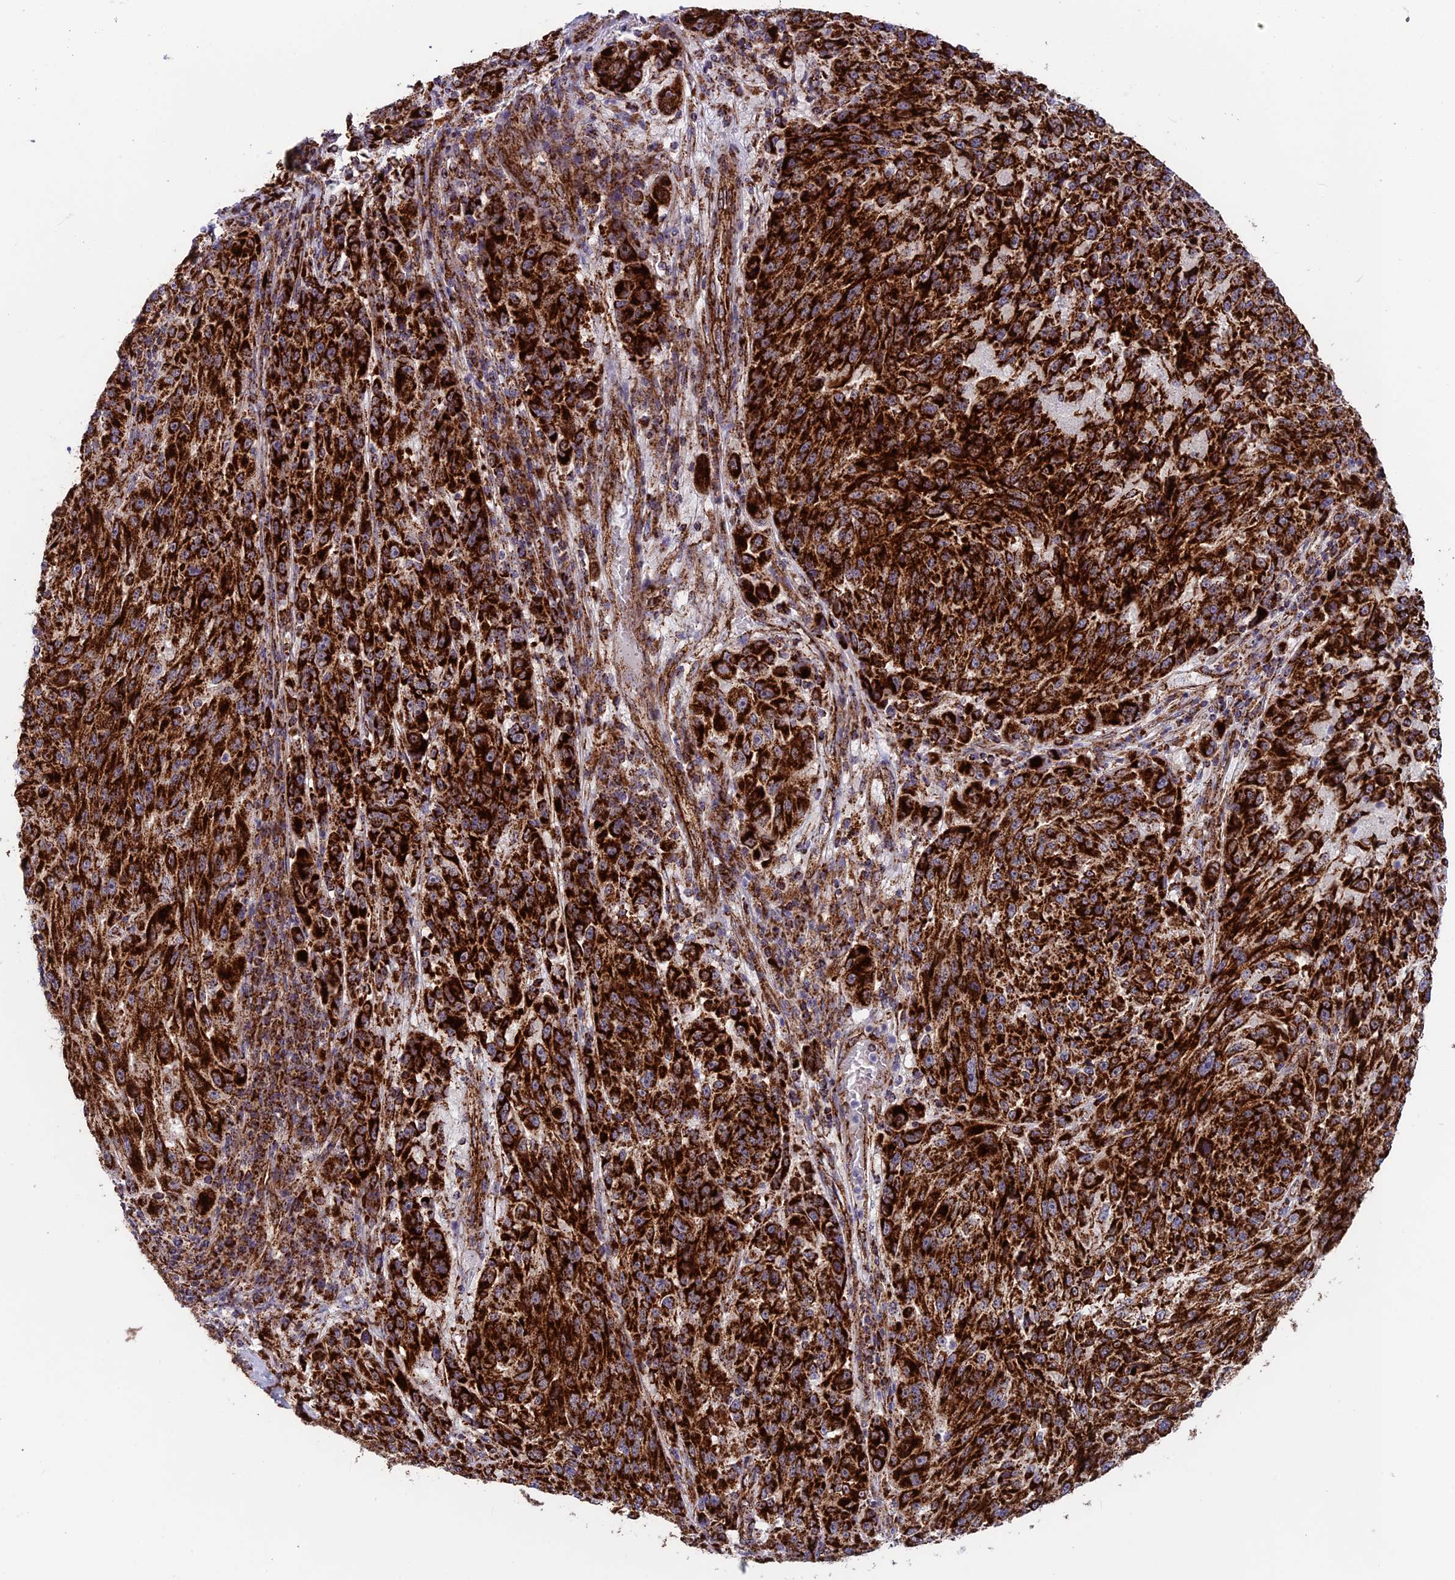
{"staining": {"intensity": "strong", "quantity": ">75%", "location": "cytoplasmic/membranous"}, "tissue": "melanoma", "cell_type": "Tumor cells", "image_type": "cancer", "snomed": [{"axis": "morphology", "description": "Malignant melanoma, NOS"}, {"axis": "topography", "description": "Skin"}], "caption": "This histopathology image reveals malignant melanoma stained with immunohistochemistry (IHC) to label a protein in brown. The cytoplasmic/membranous of tumor cells show strong positivity for the protein. Nuclei are counter-stained blue.", "gene": "MRPS18B", "patient": {"sex": "male", "age": 53}}